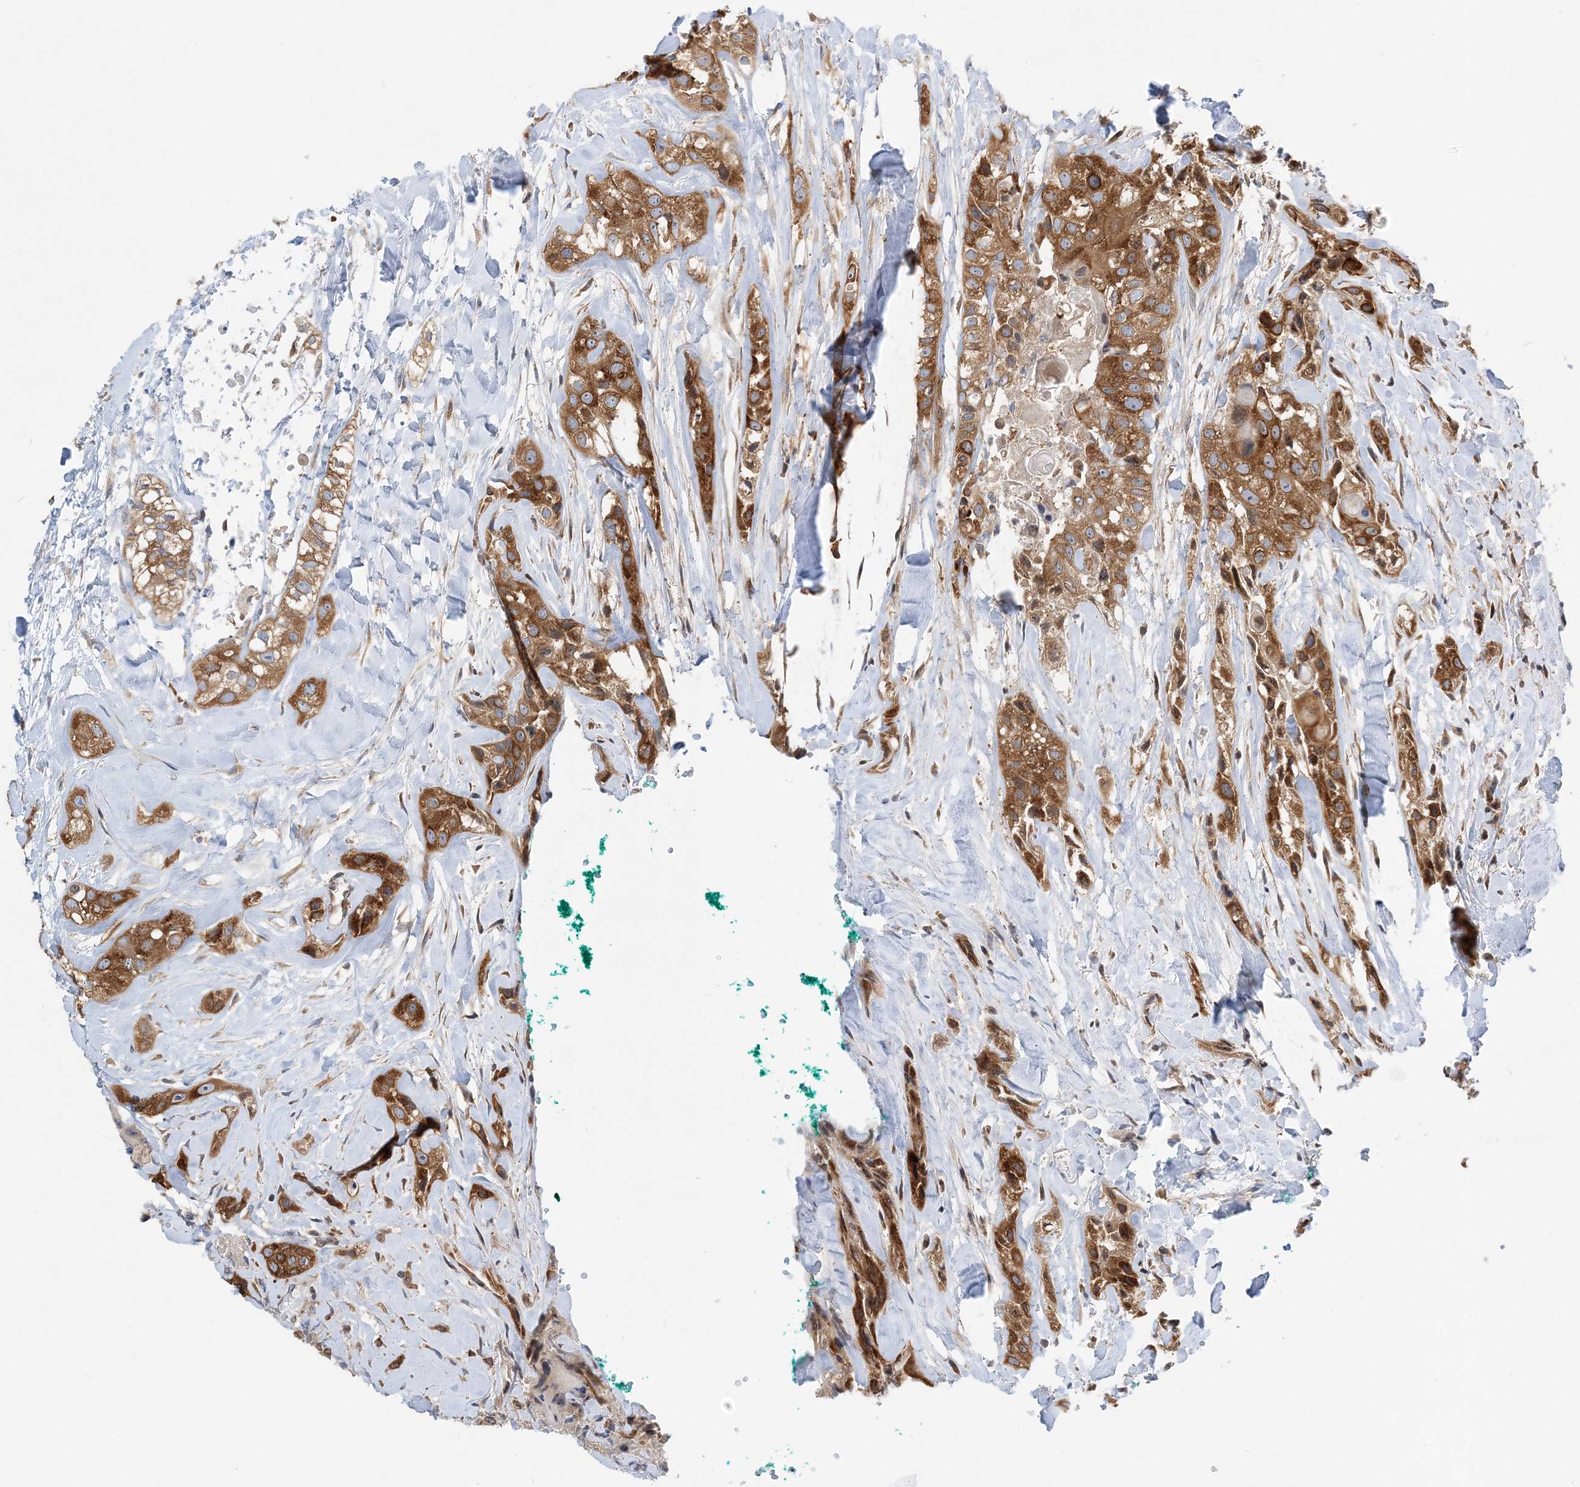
{"staining": {"intensity": "strong", "quantity": ">75%", "location": "cytoplasmic/membranous"}, "tissue": "head and neck cancer", "cell_type": "Tumor cells", "image_type": "cancer", "snomed": [{"axis": "morphology", "description": "Normal tissue, NOS"}, {"axis": "morphology", "description": "Squamous cell carcinoma, NOS"}, {"axis": "topography", "description": "Skeletal muscle"}, {"axis": "topography", "description": "Head-Neck"}], "caption": "DAB (3,3'-diaminobenzidine) immunohistochemical staining of human squamous cell carcinoma (head and neck) demonstrates strong cytoplasmic/membranous protein staining in approximately >75% of tumor cells. Ihc stains the protein of interest in brown and the nuclei are stained blue.", "gene": "LARP4B", "patient": {"sex": "male", "age": 51}}